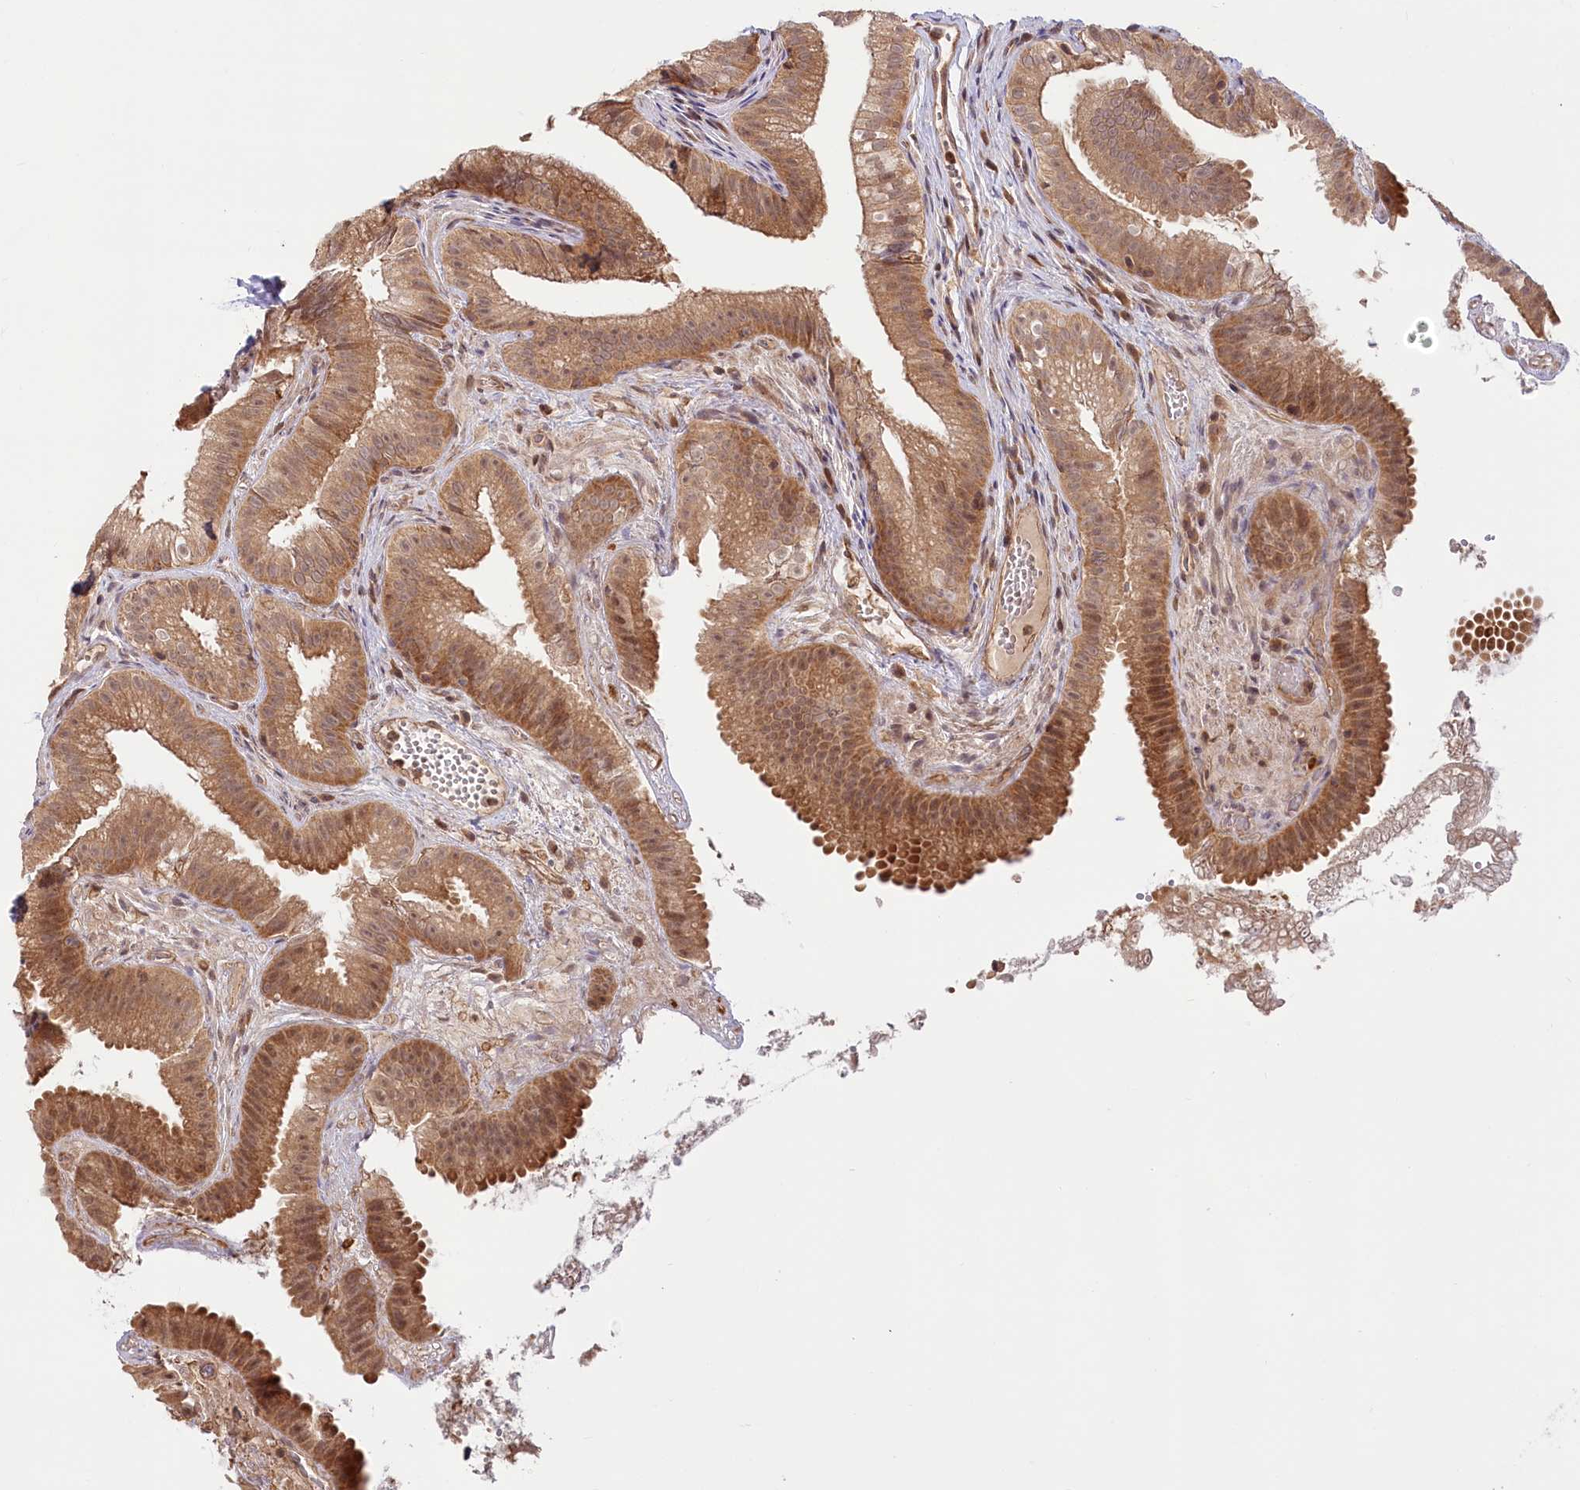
{"staining": {"intensity": "strong", "quantity": ">75%", "location": "cytoplasmic/membranous"}, "tissue": "gallbladder", "cell_type": "Glandular cells", "image_type": "normal", "snomed": [{"axis": "morphology", "description": "Normal tissue, NOS"}, {"axis": "topography", "description": "Gallbladder"}], "caption": "Protein analysis of unremarkable gallbladder reveals strong cytoplasmic/membranous staining in about >75% of glandular cells.", "gene": "CEP70", "patient": {"sex": "female", "age": 30}}